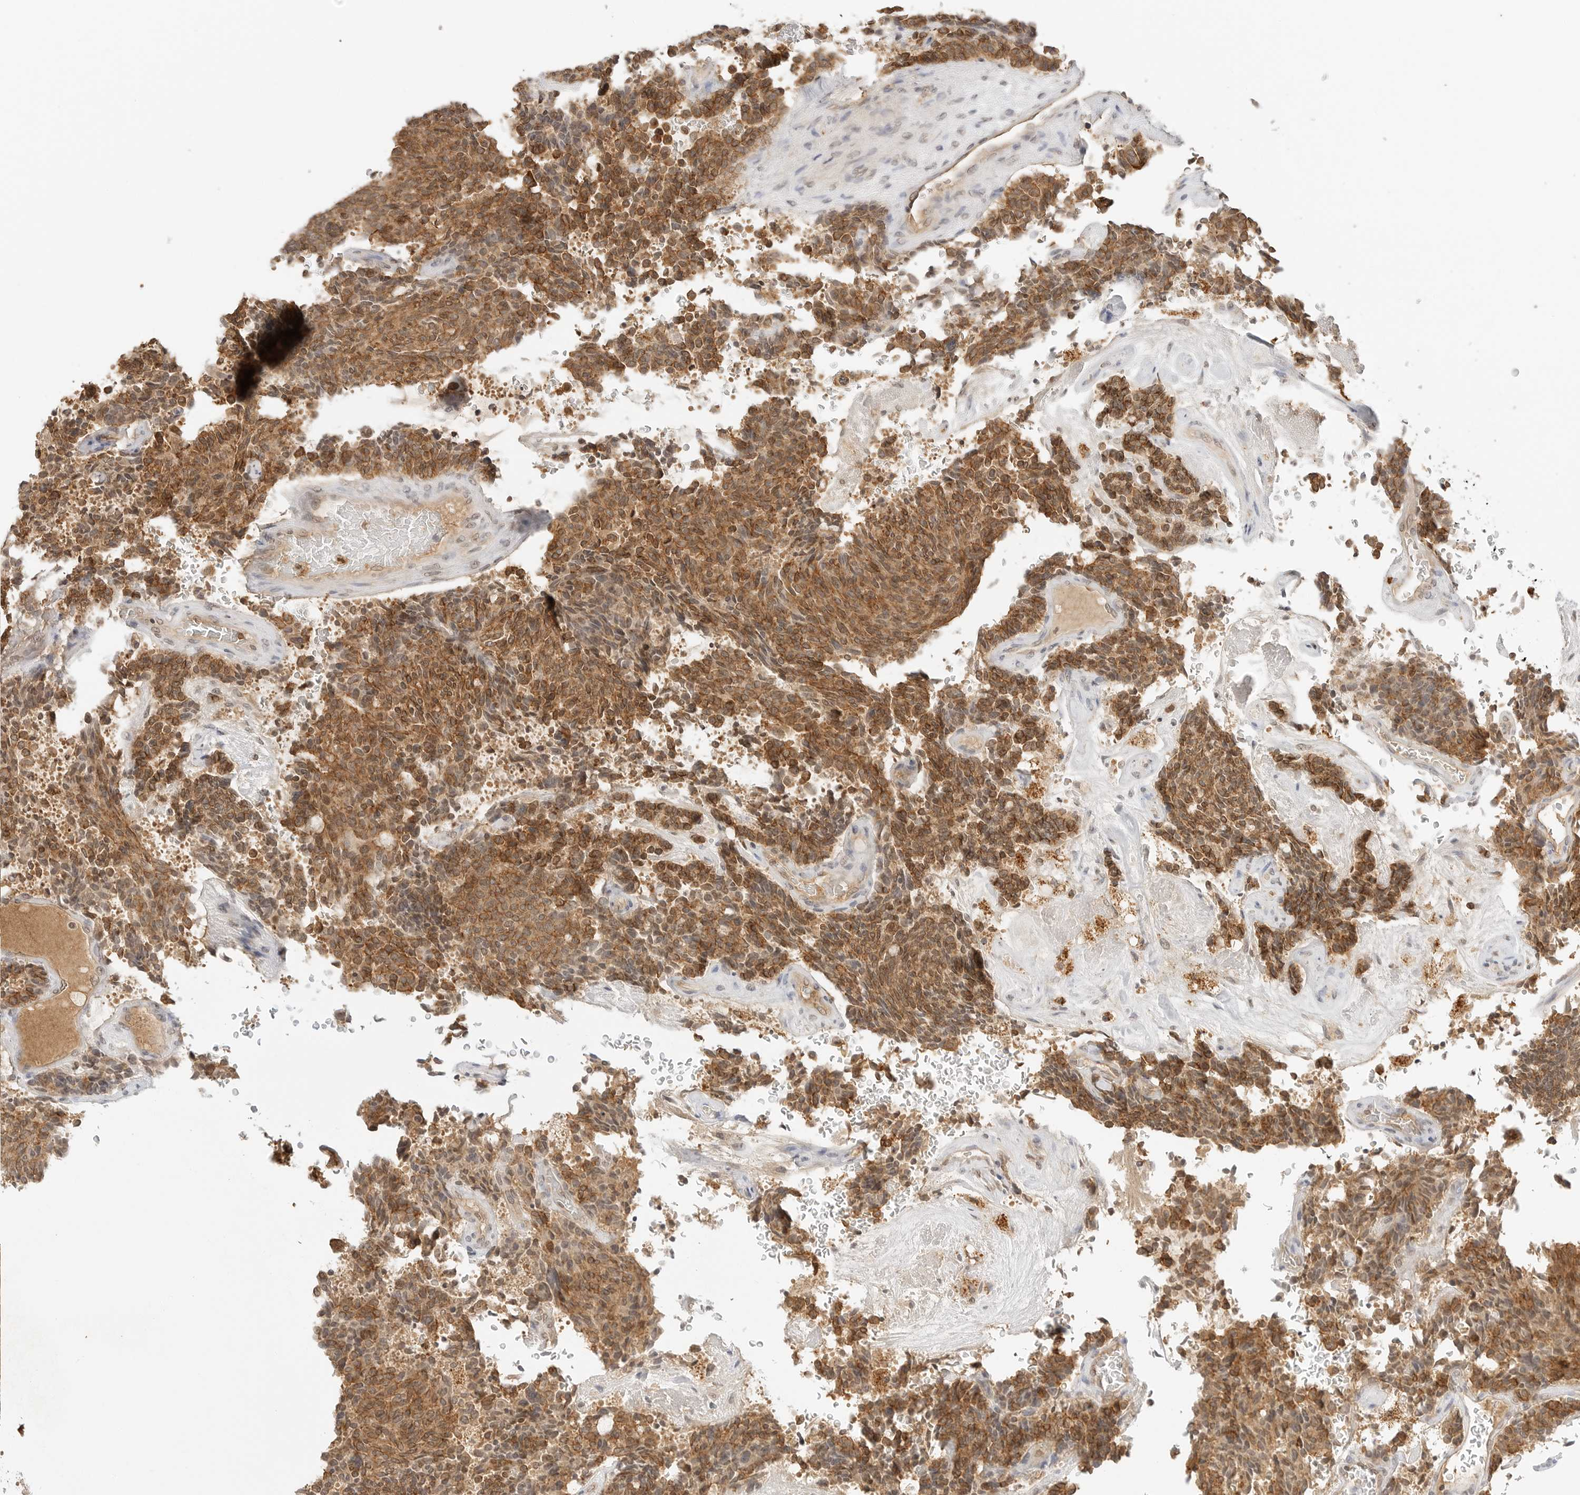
{"staining": {"intensity": "moderate", "quantity": ">75%", "location": "cytoplasmic/membranous"}, "tissue": "carcinoid", "cell_type": "Tumor cells", "image_type": "cancer", "snomed": [{"axis": "morphology", "description": "Carcinoid, malignant, NOS"}, {"axis": "topography", "description": "Pancreas"}], "caption": "An image of human carcinoid stained for a protein demonstrates moderate cytoplasmic/membranous brown staining in tumor cells. The staining is performed using DAB brown chromogen to label protein expression. The nuclei are counter-stained blue using hematoxylin.", "gene": "EPHA1", "patient": {"sex": "female", "age": 54}}